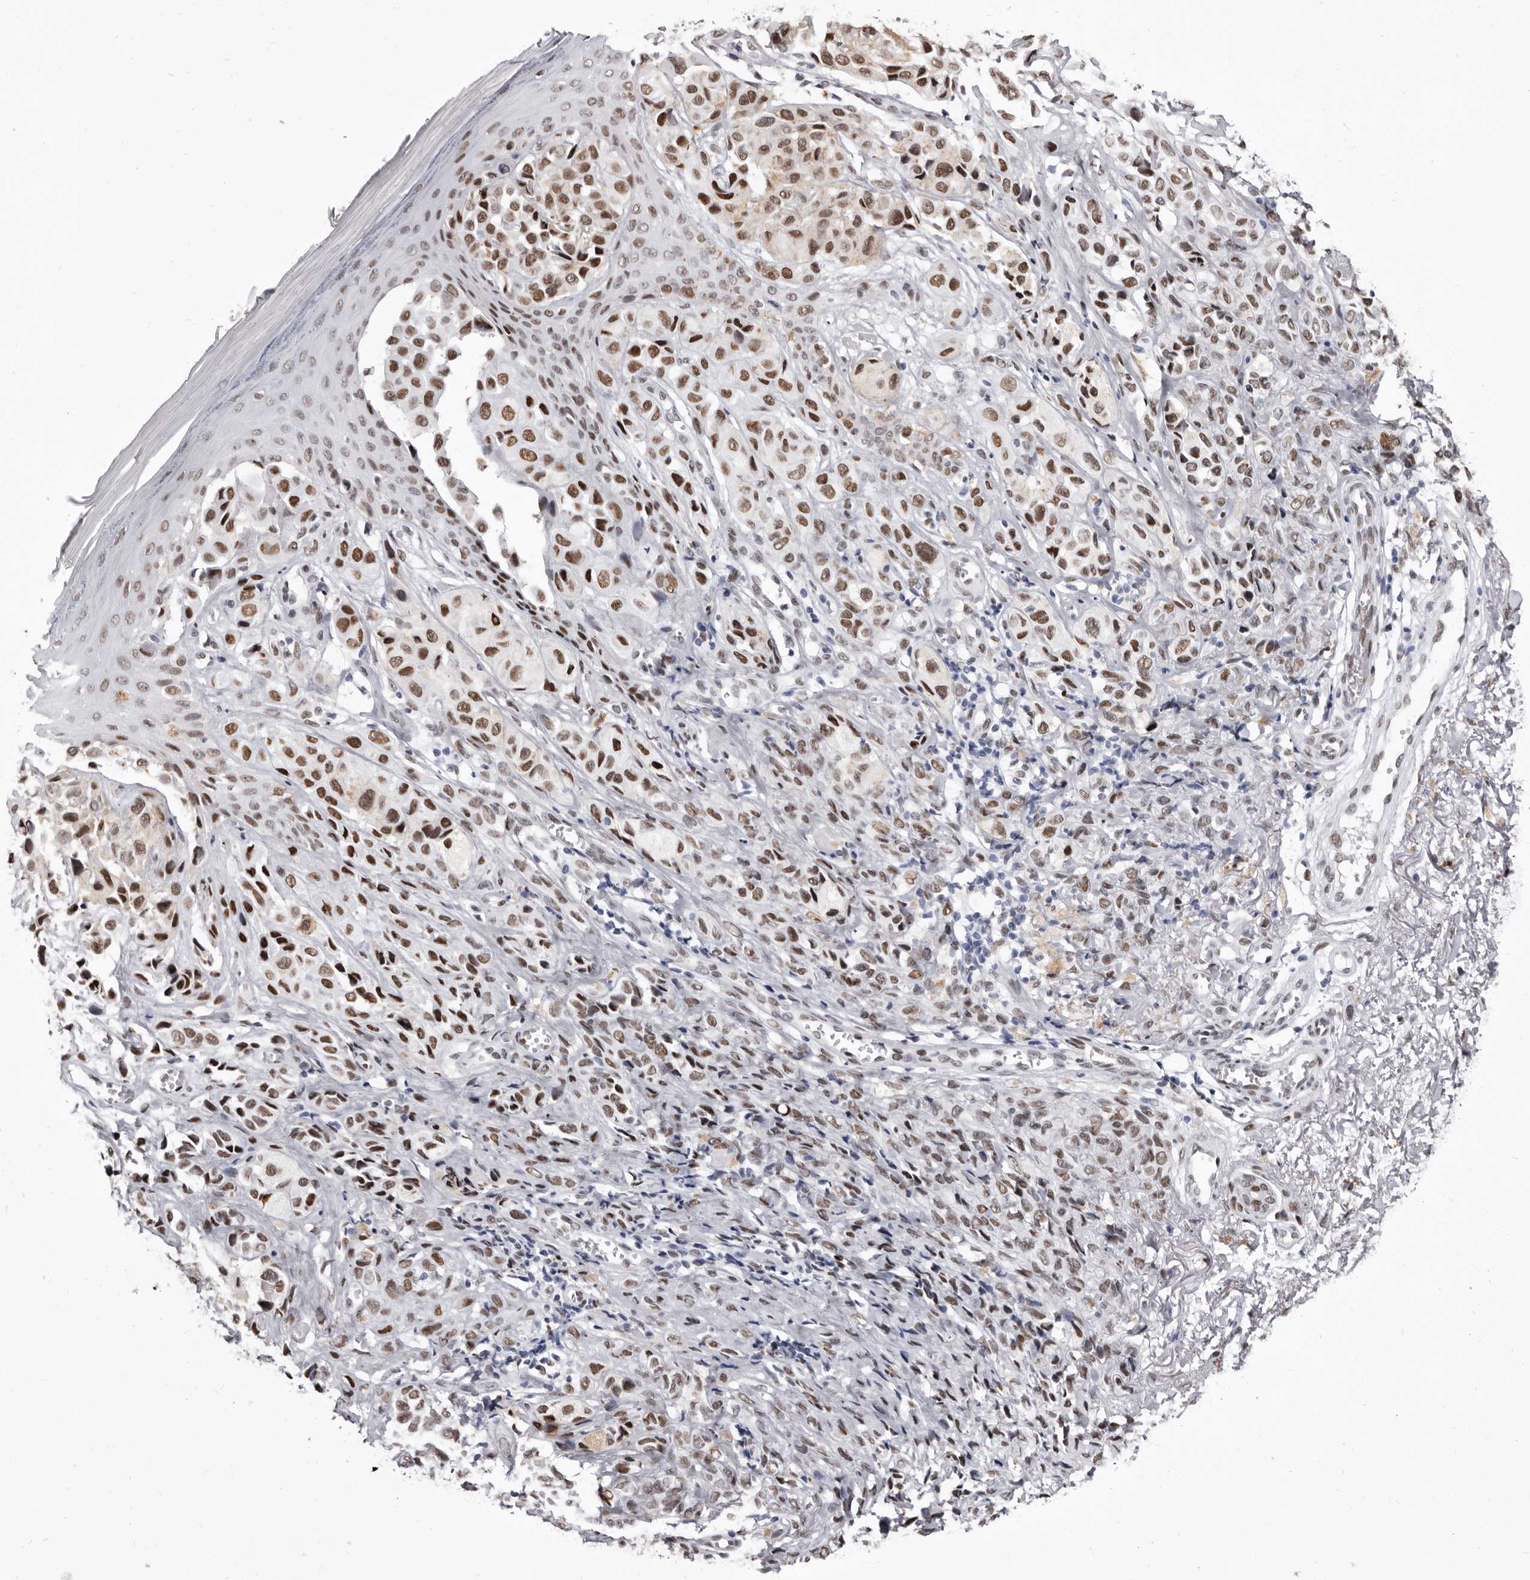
{"staining": {"intensity": "strong", "quantity": ">75%", "location": "nuclear"}, "tissue": "melanoma", "cell_type": "Tumor cells", "image_type": "cancer", "snomed": [{"axis": "morphology", "description": "Malignant melanoma, NOS"}, {"axis": "topography", "description": "Skin"}], "caption": "A photomicrograph of melanoma stained for a protein exhibits strong nuclear brown staining in tumor cells.", "gene": "ZNF326", "patient": {"sex": "female", "age": 58}}